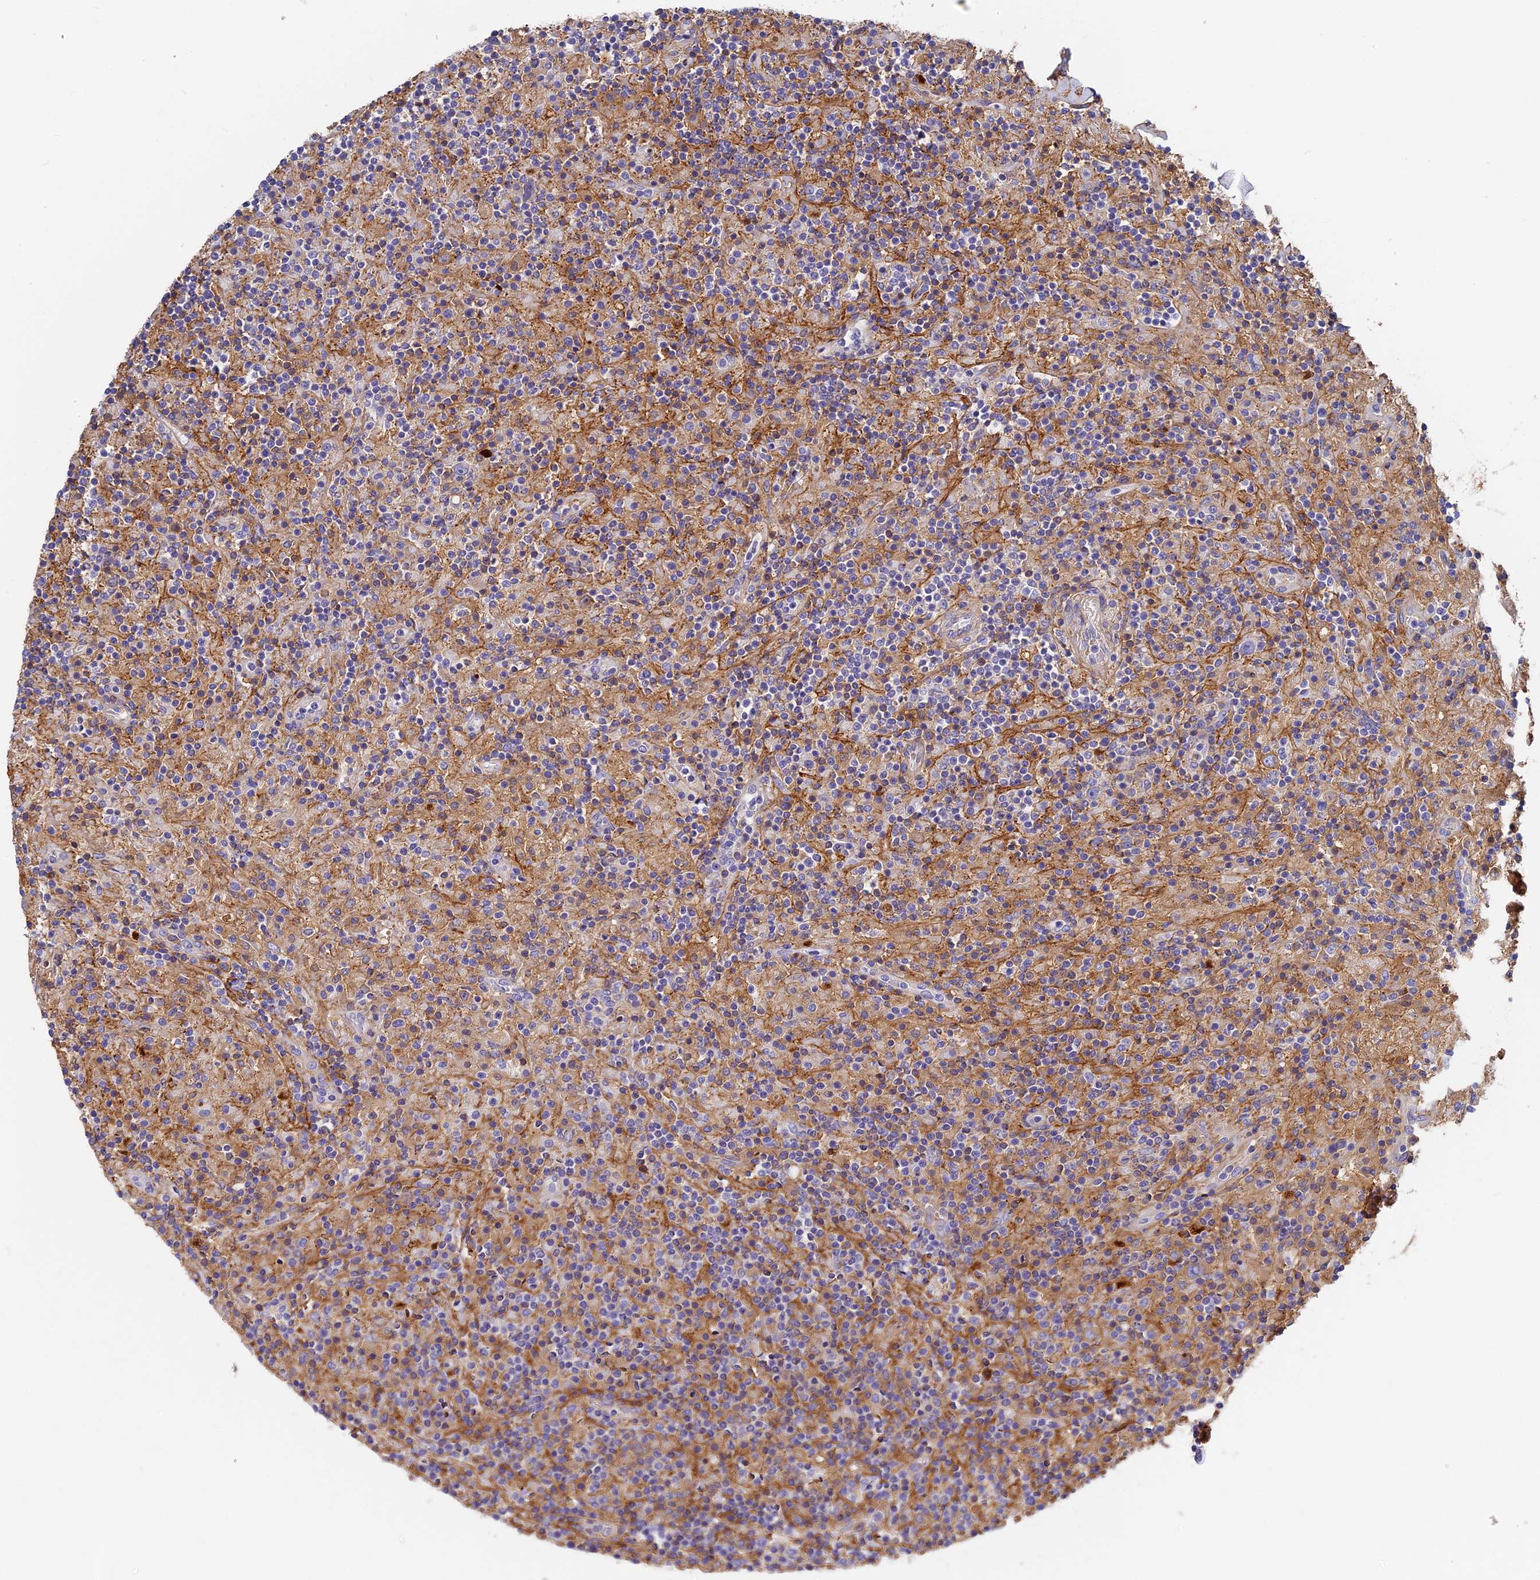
{"staining": {"intensity": "negative", "quantity": "none", "location": "none"}, "tissue": "lymphoma", "cell_type": "Tumor cells", "image_type": "cancer", "snomed": [{"axis": "morphology", "description": "Hodgkin's disease, NOS"}, {"axis": "topography", "description": "Lymph node"}], "caption": "There is no significant expression in tumor cells of Hodgkin's disease.", "gene": "ITIH1", "patient": {"sex": "male", "age": 70}}